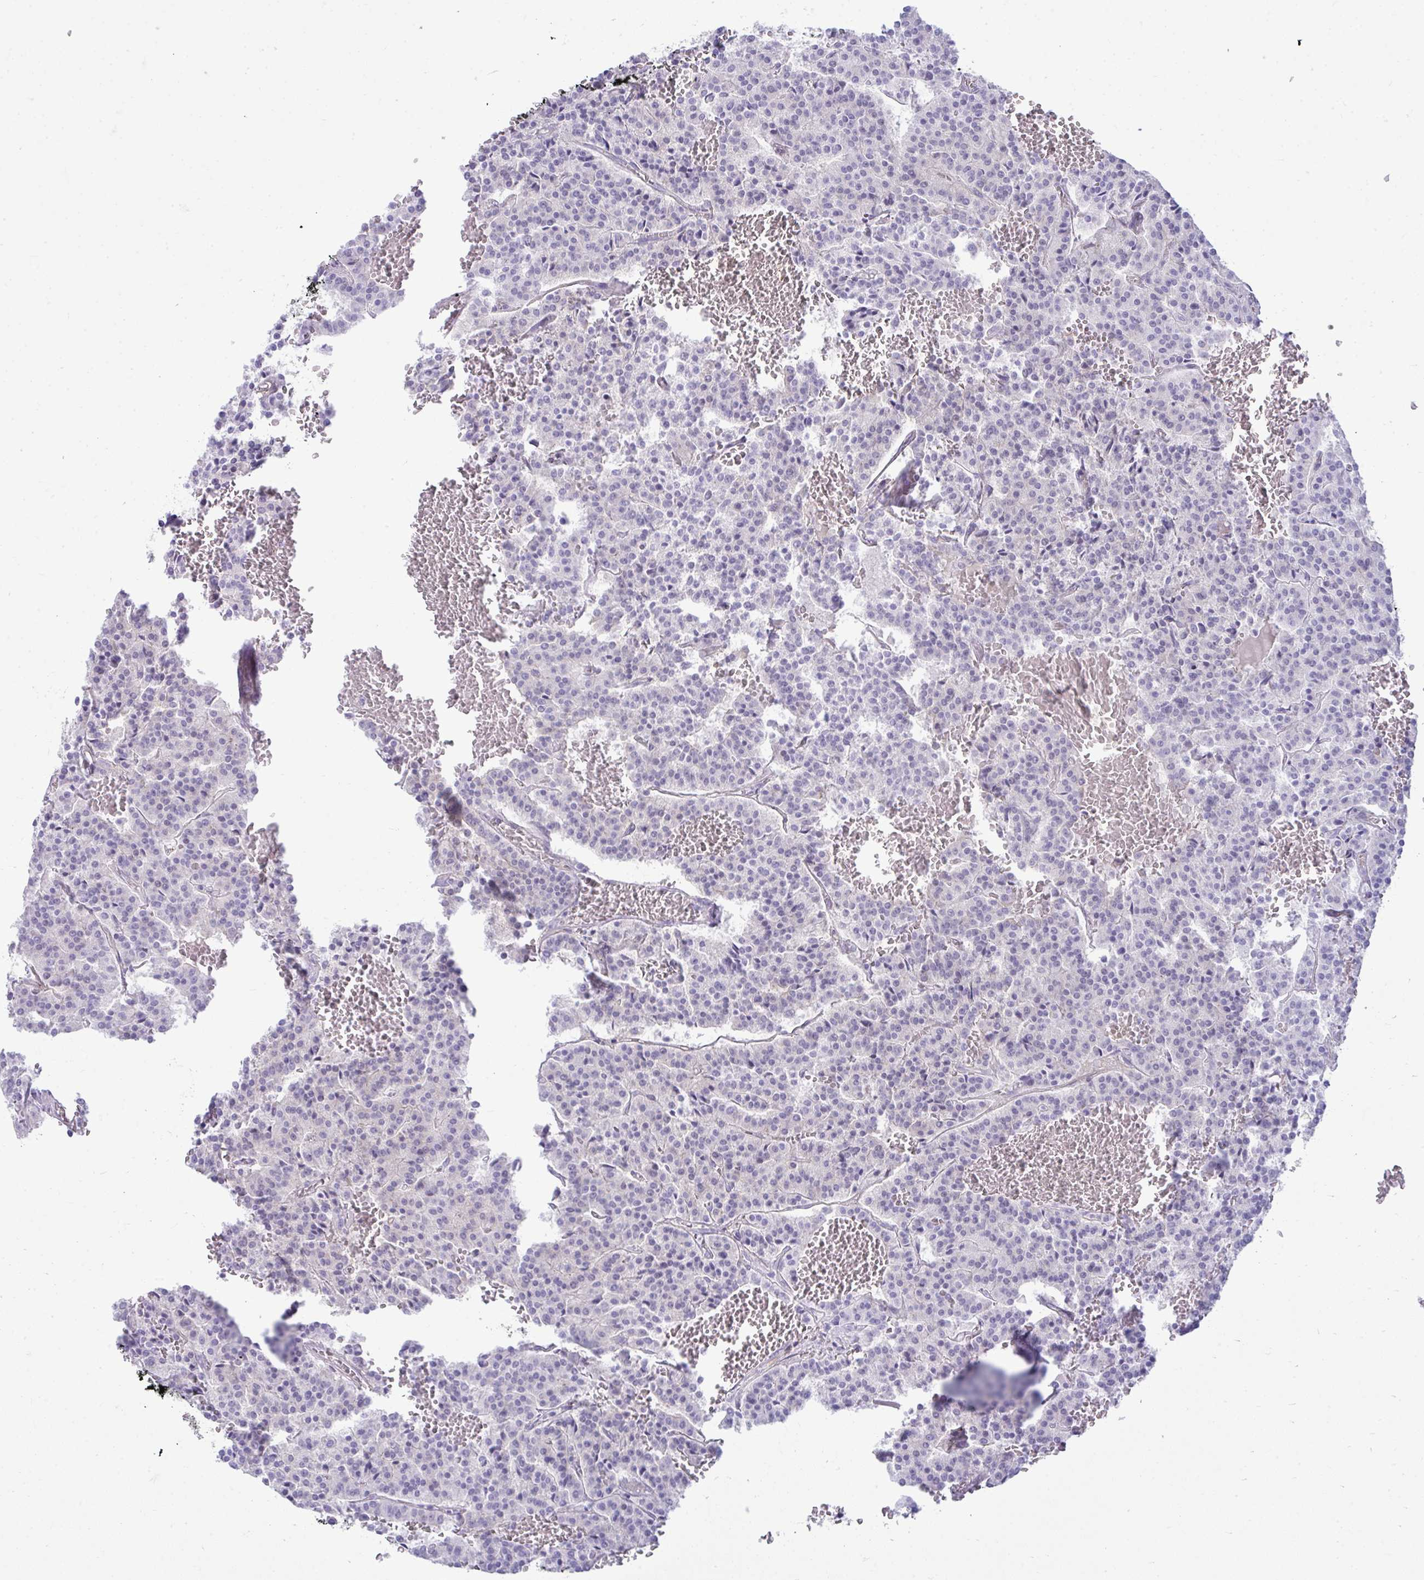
{"staining": {"intensity": "negative", "quantity": "none", "location": "none"}, "tissue": "carcinoid", "cell_type": "Tumor cells", "image_type": "cancer", "snomed": [{"axis": "morphology", "description": "Carcinoid, malignant, NOS"}, {"axis": "topography", "description": "Lung"}], "caption": "DAB immunohistochemical staining of carcinoid displays no significant expression in tumor cells.", "gene": "PIGZ", "patient": {"sex": "male", "age": 70}}